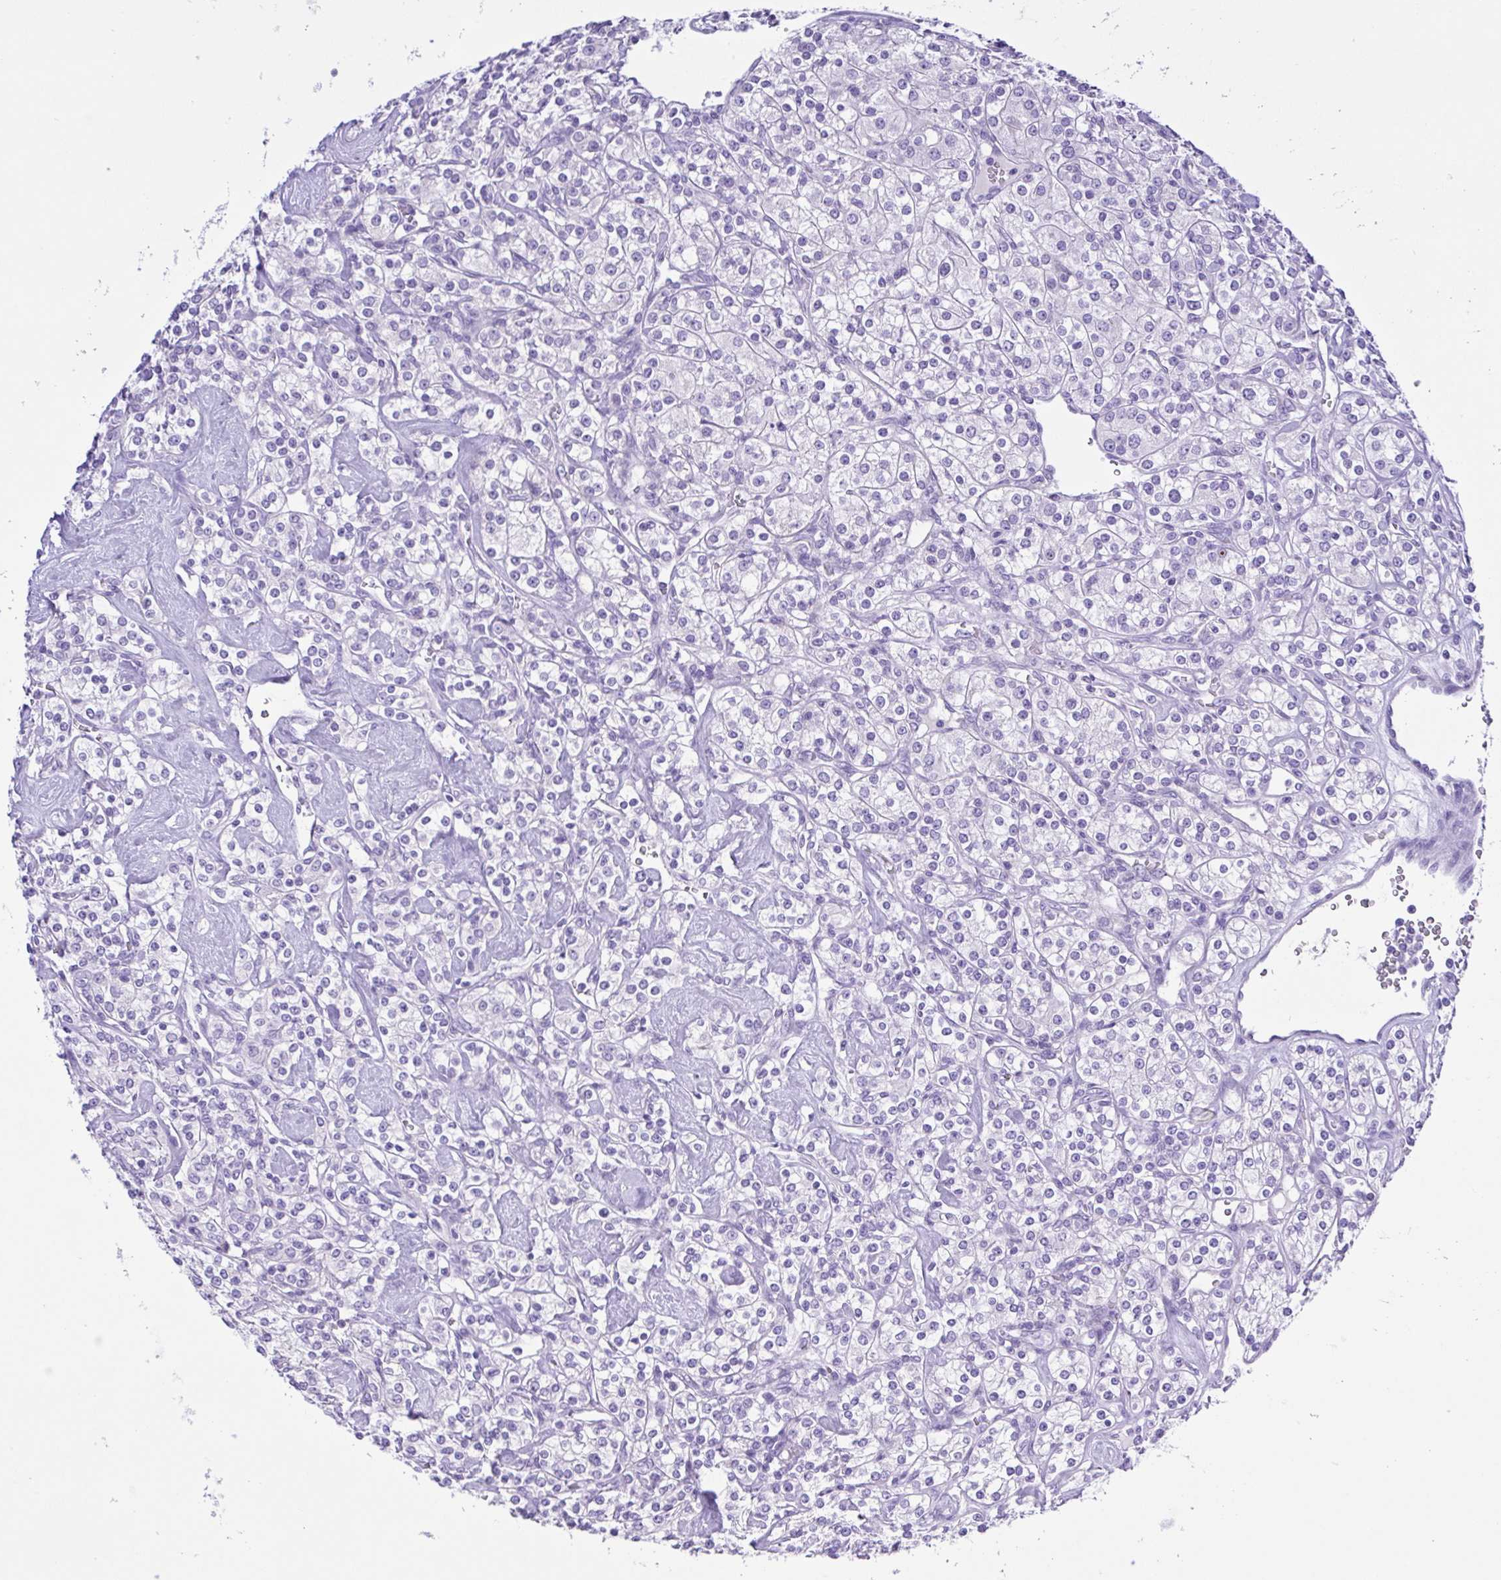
{"staining": {"intensity": "negative", "quantity": "none", "location": "none"}, "tissue": "renal cancer", "cell_type": "Tumor cells", "image_type": "cancer", "snomed": [{"axis": "morphology", "description": "Adenocarcinoma, NOS"}, {"axis": "topography", "description": "Kidney"}], "caption": "IHC photomicrograph of renal cancer stained for a protein (brown), which demonstrates no positivity in tumor cells.", "gene": "CD72", "patient": {"sex": "male", "age": 77}}